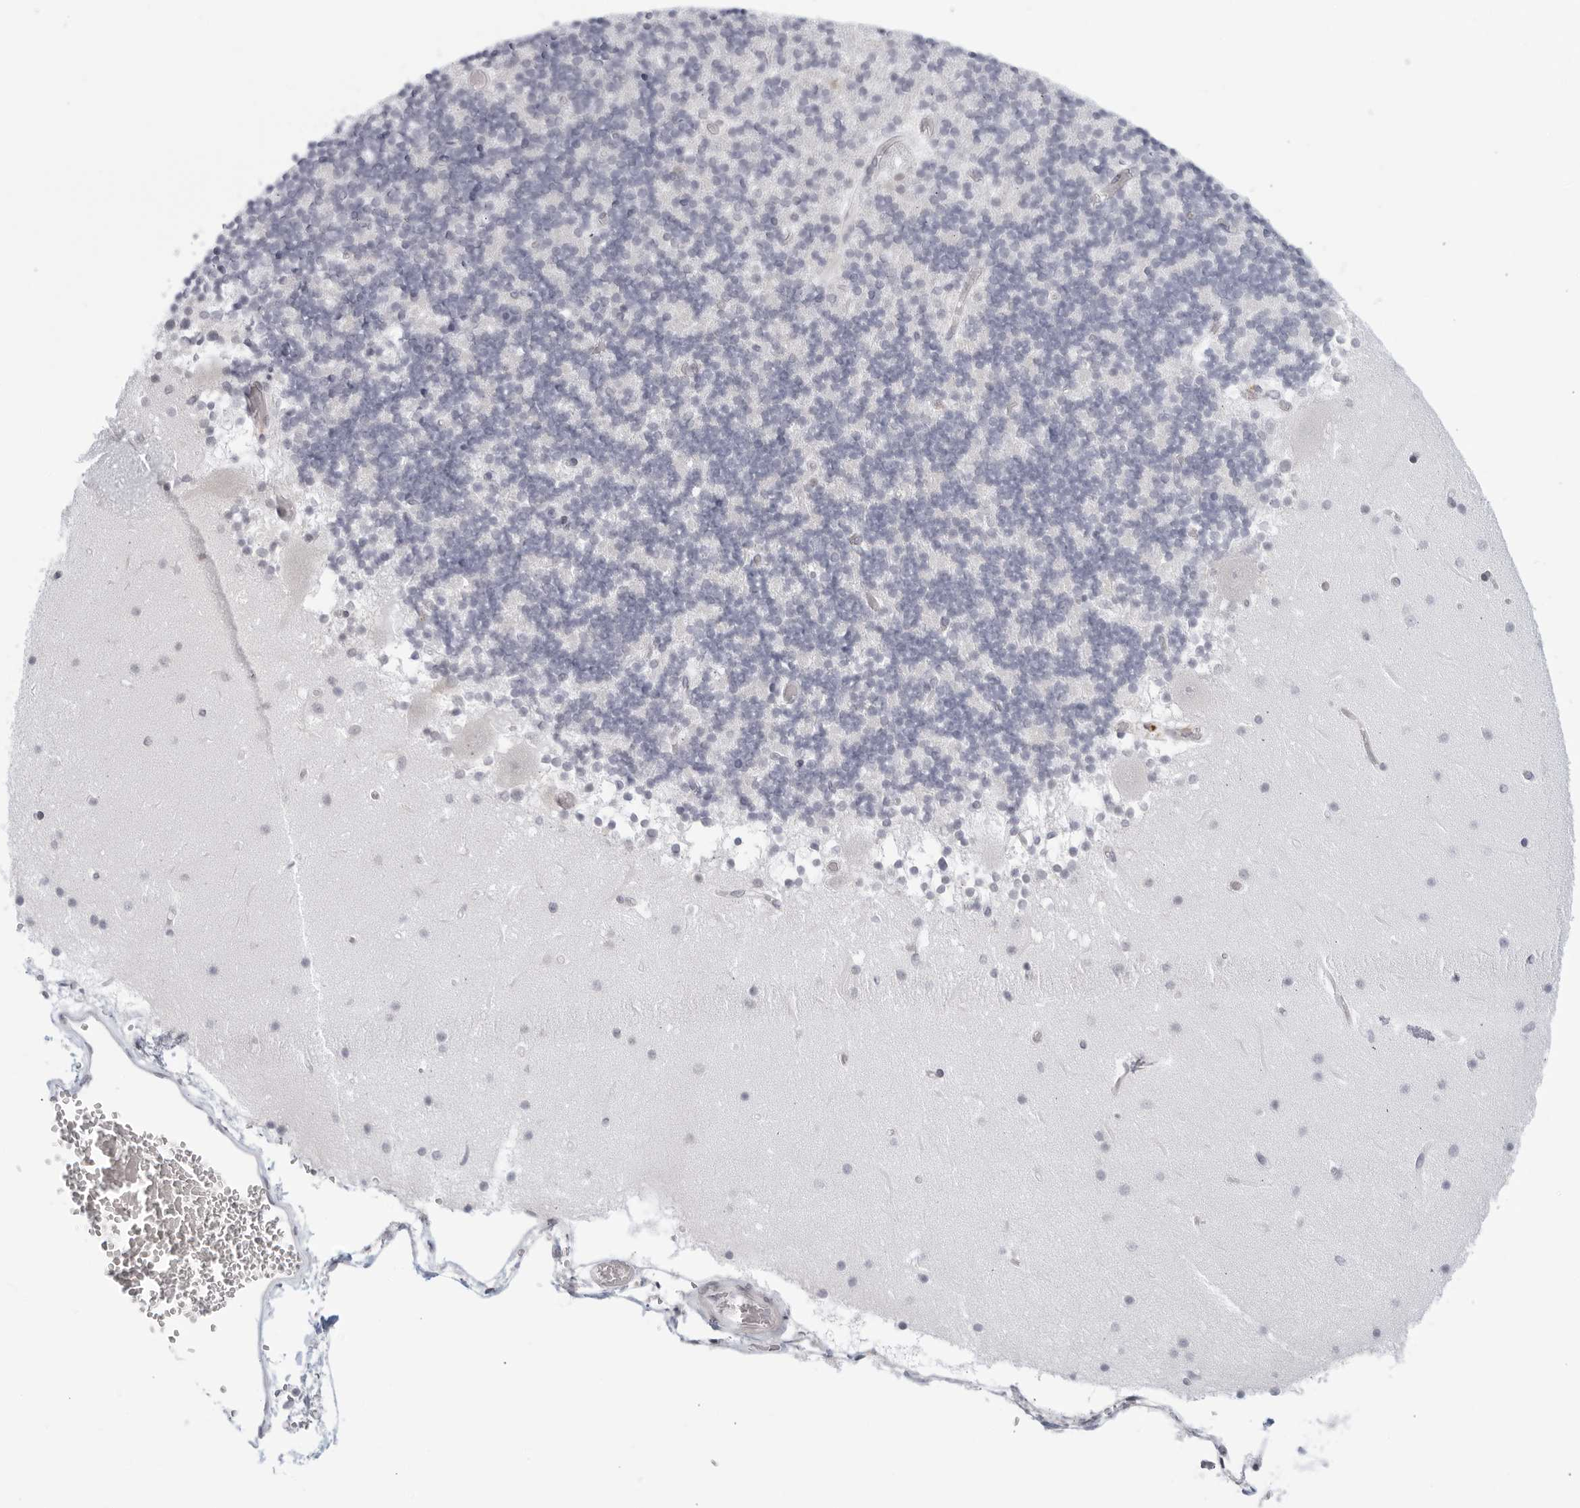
{"staining": {"intensity": "negative", "quantity": "none", "location": "none"}, "tissue": "cerebellum", "cell_type": "Cells in granular layer", "image_type": "normal", "snomed": [{"axis": "morphology", "description": "Normal tissue, NOS"}, {"axis": "topography", "description": "Cerebellum"}], "caption": "Immunohistochemistry image of normal cerebellum: cerebellum stained with DAB (3,3'-diaminobenzidine) displays no significant protein staining in cells in granular layer.", "gene": "WDTC1", "patient": {"sex": "female", "age": 28}}